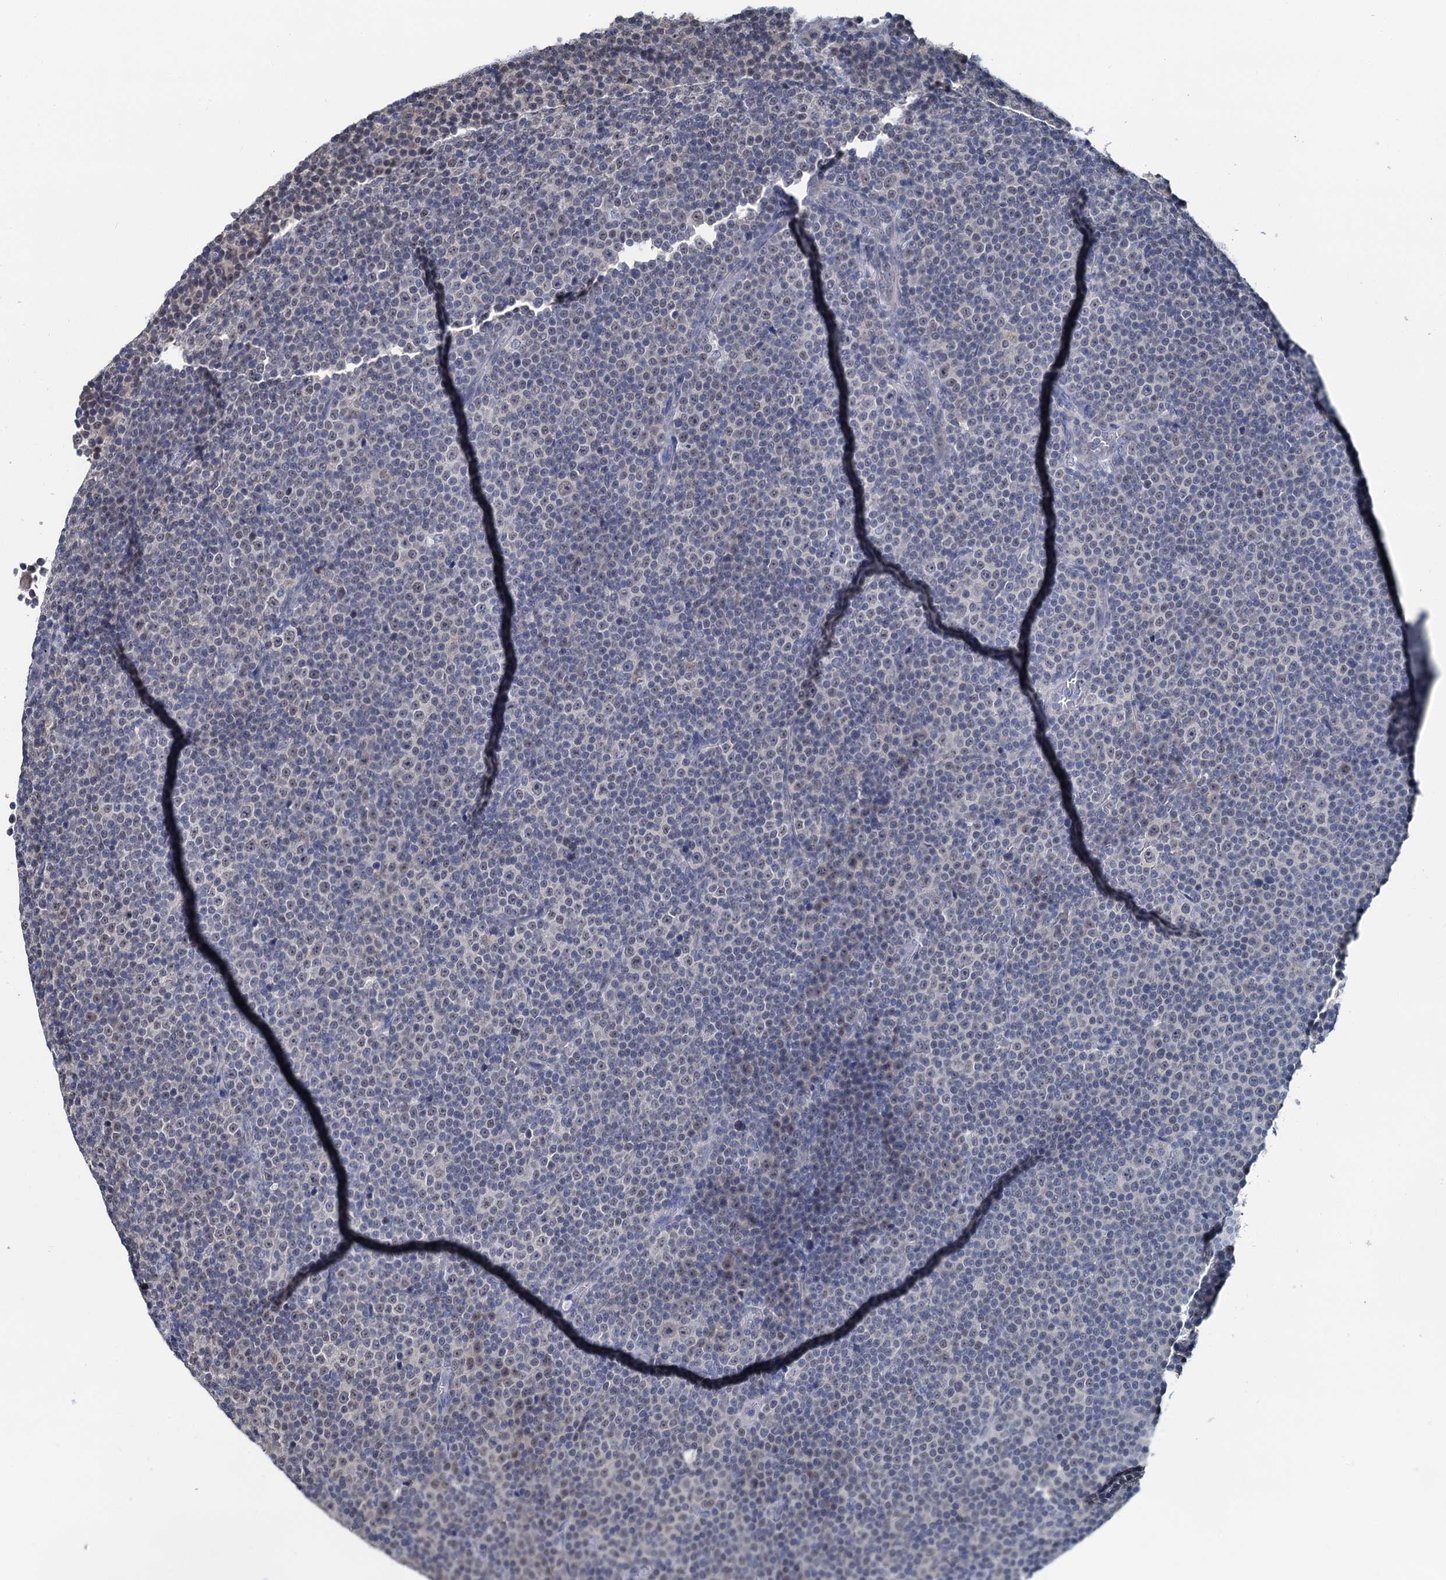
{"staining": {"intensity": "negative", "quantity": "none", "location": "none"}, "tissue": "lymphoma", "cell_type": "Tumor cells", "image_type": "cancer", "snomed": [{"axis": "morphology", "description": "Malignant lymphoma, non-Hodgkin's type, Low grade"}, {"axis": "topography", "description": "Lymph node"}], "caption": "Immunohistochemistry photomicrograph of neoplastic tissue: human lymphoma stained with DAB (3,3'-diaminobenzidine) shows no significant protein expression in tumor cells.", "gene": "MIOX", "patient": {"sex": "female", "age": 67}}